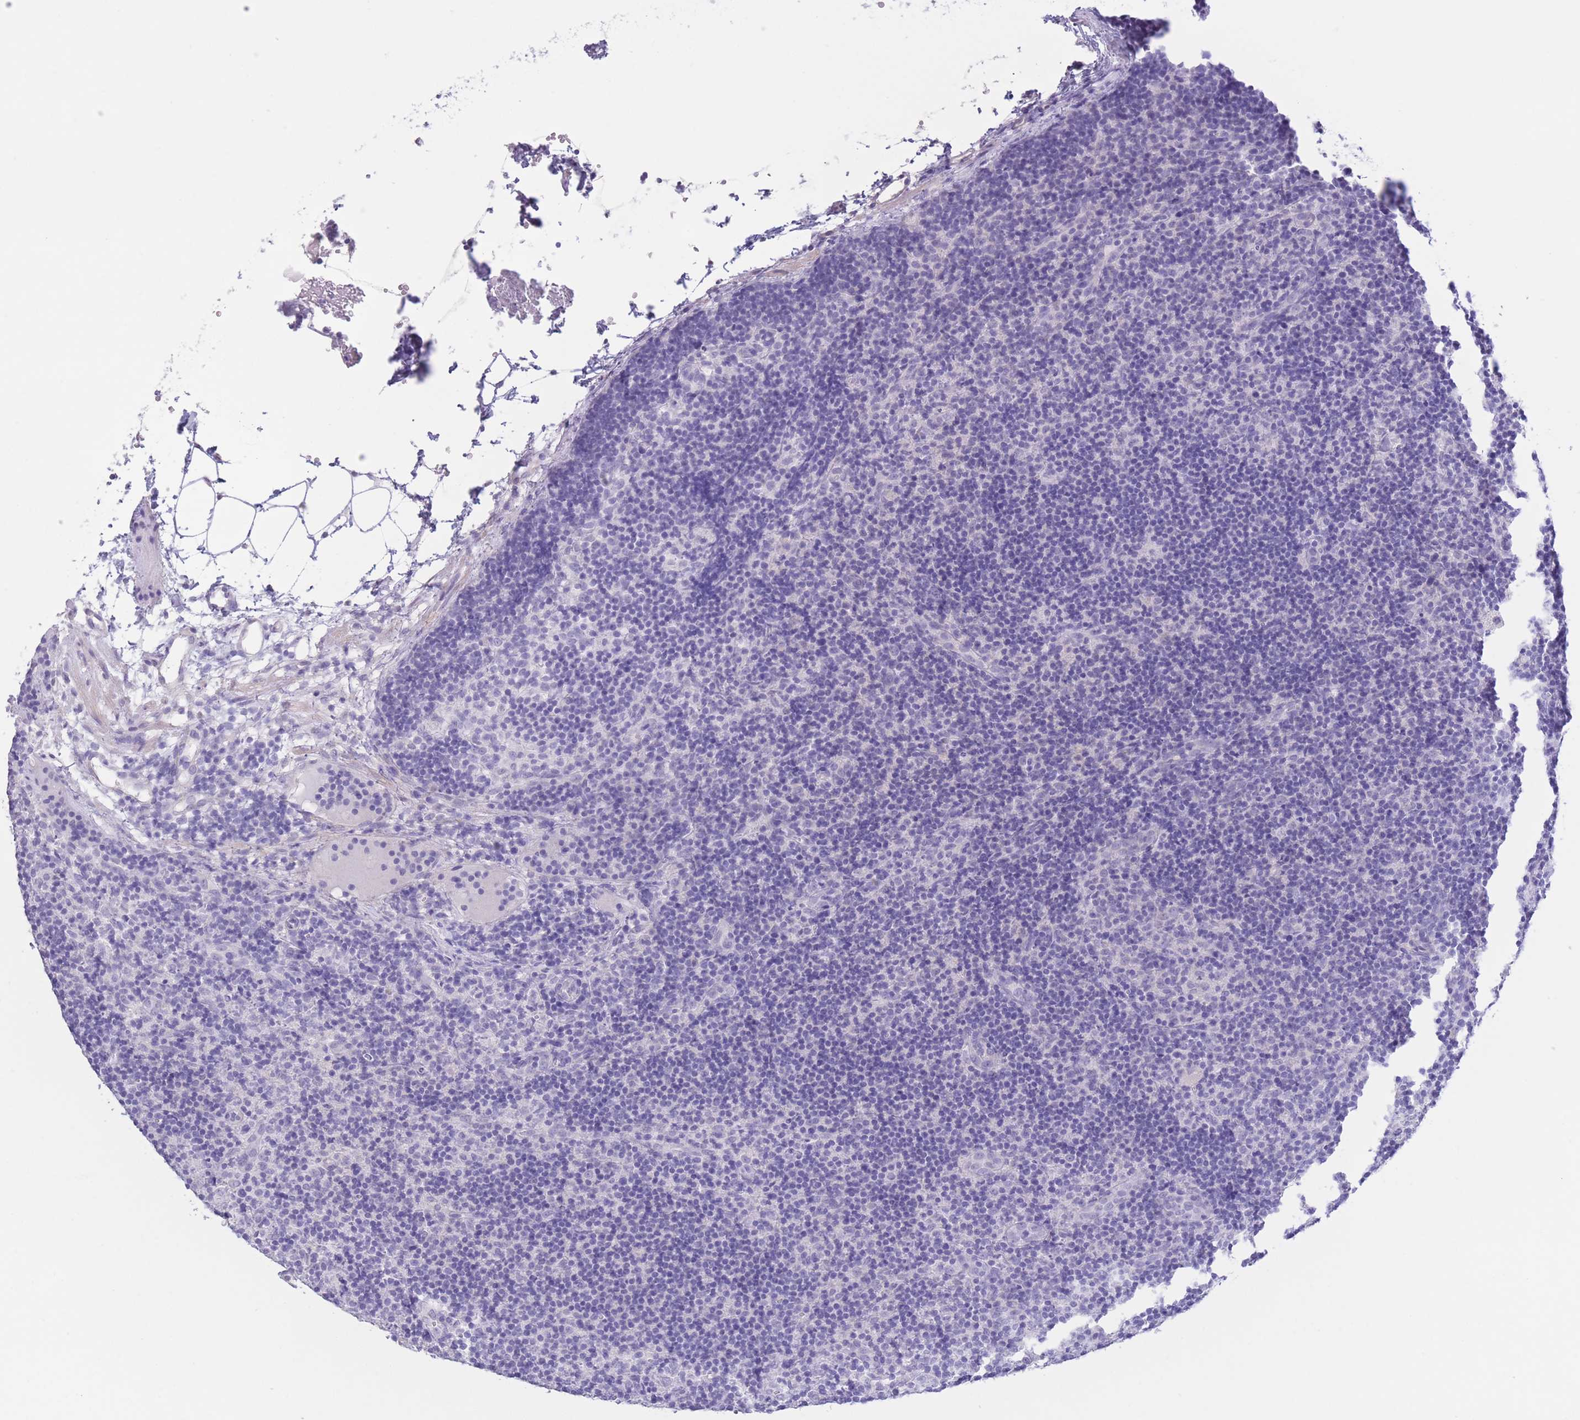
{"staining": {"intensity": "negative", "quantity": "none", "location": "none"}, "tissue": "lymph node", "cell_type": "Germinal center cells", "image_type": "normal", "snomed": [{"axis": "morphology", "description": "Normal tissue, NOS"}, {"axis": "topography", "description": "Lymph node"}], "caption": "Immunohistochemistry (IHC) photomicrograph of unremarkable lymph node: human lymph node stained with DAB (3,3'-diaminobenzidine) displays no significant protein staining in germinal center cells.", "gene": "PKLR", "patient": {"sex": "female", "age": 30}}